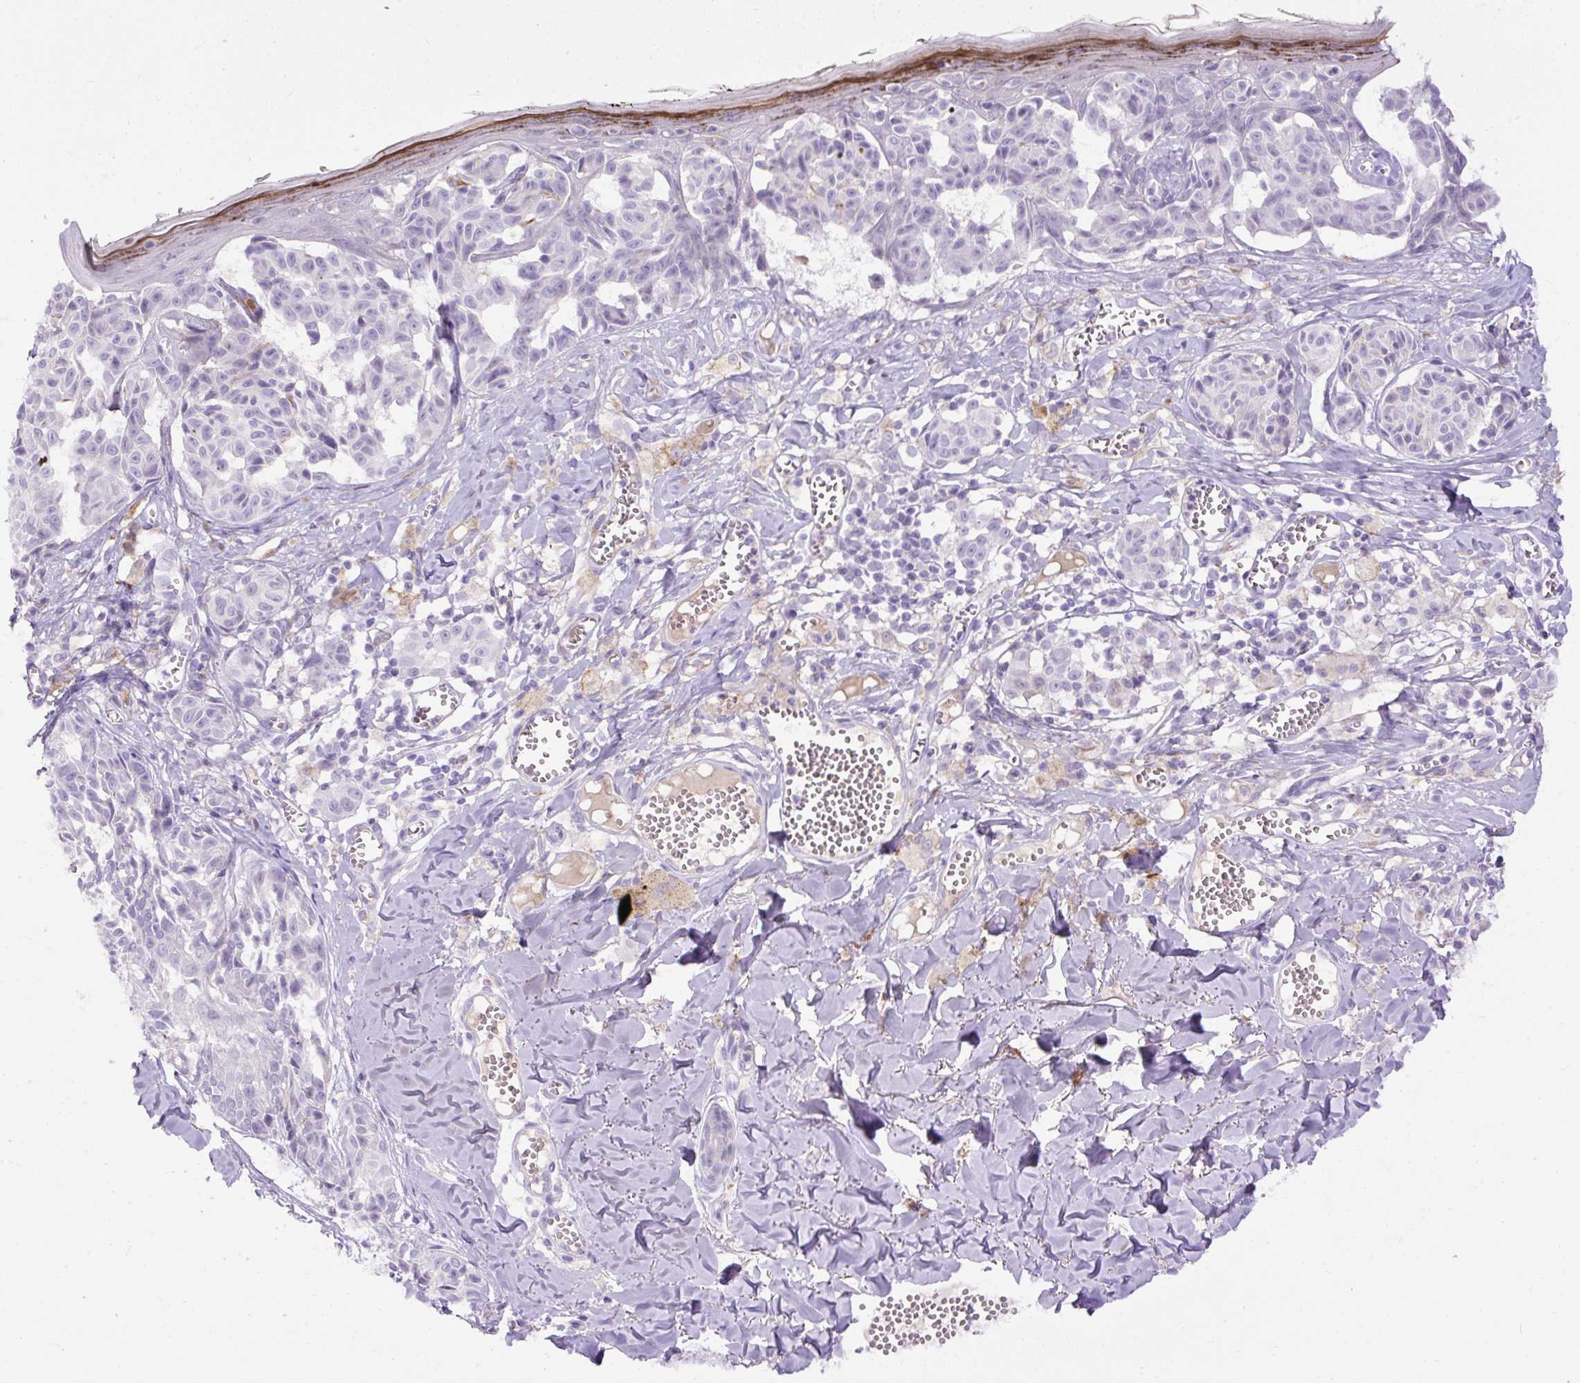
{"staining": {"intensity": "negative", "quantity": "none", "location": "none"}, "tissue": "melanoma", "cell_type": "Tumor cells", "image_type": "cancer", "snomed": [{"axis": "morphology", "description": "Malignant melanoma, NOS"}, {"axis": "topography", "description": "Skin"}], "caption": "IHC image of neoplastic tissue: human malignant melanoma stained with DAB displays no significant protein expression in tumor cells.", "gene": "SPTBN5", "patient": {"sex": "female", "age": 43}}